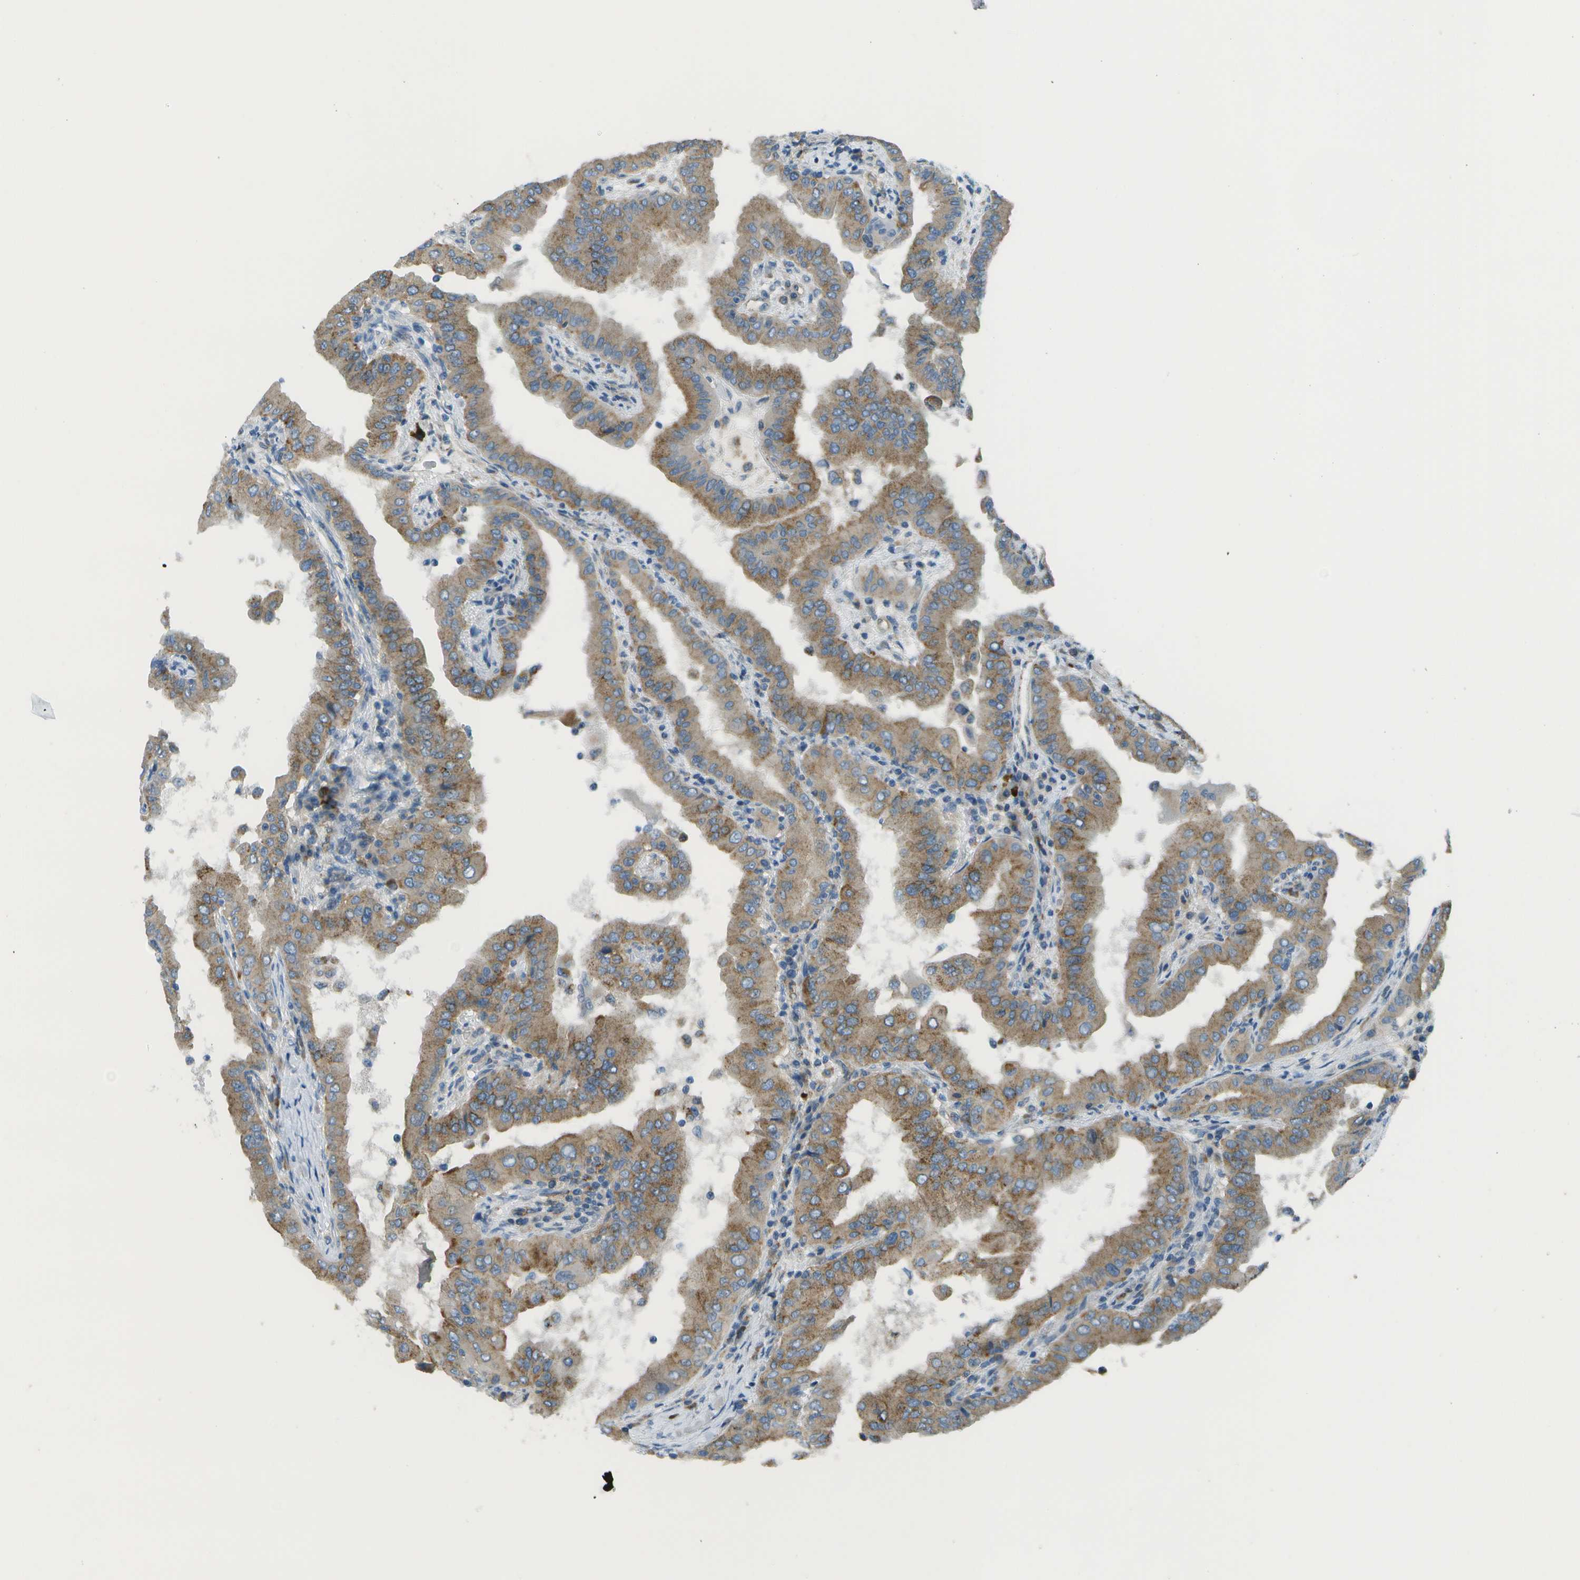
{"staining": {"intensity": "moderate", "quantity": ">75%", "location": "cytoplasmic/membranous"}, "tissue": "thyroid cancer", "cell_type": "Tumor cells", "image_type": "cancer", "snomed": [{"axis": "morphology", "description": "Papillary adenocarcinoma, NOS"}, {"axis": "topography", "description": "Thyroid gland"}], "caption": "A medium amount of moderate cytoplasmic/membranous expression is present in approximately >75% of tumor cells in thyroid cancer tissue. The protein is stained brown, and the nuclei are stained in blue (DAB IHC with brightfield microscopy, high magnification).", "gene": "MYH11", "patient": {"sex": "male", "age": 33}}